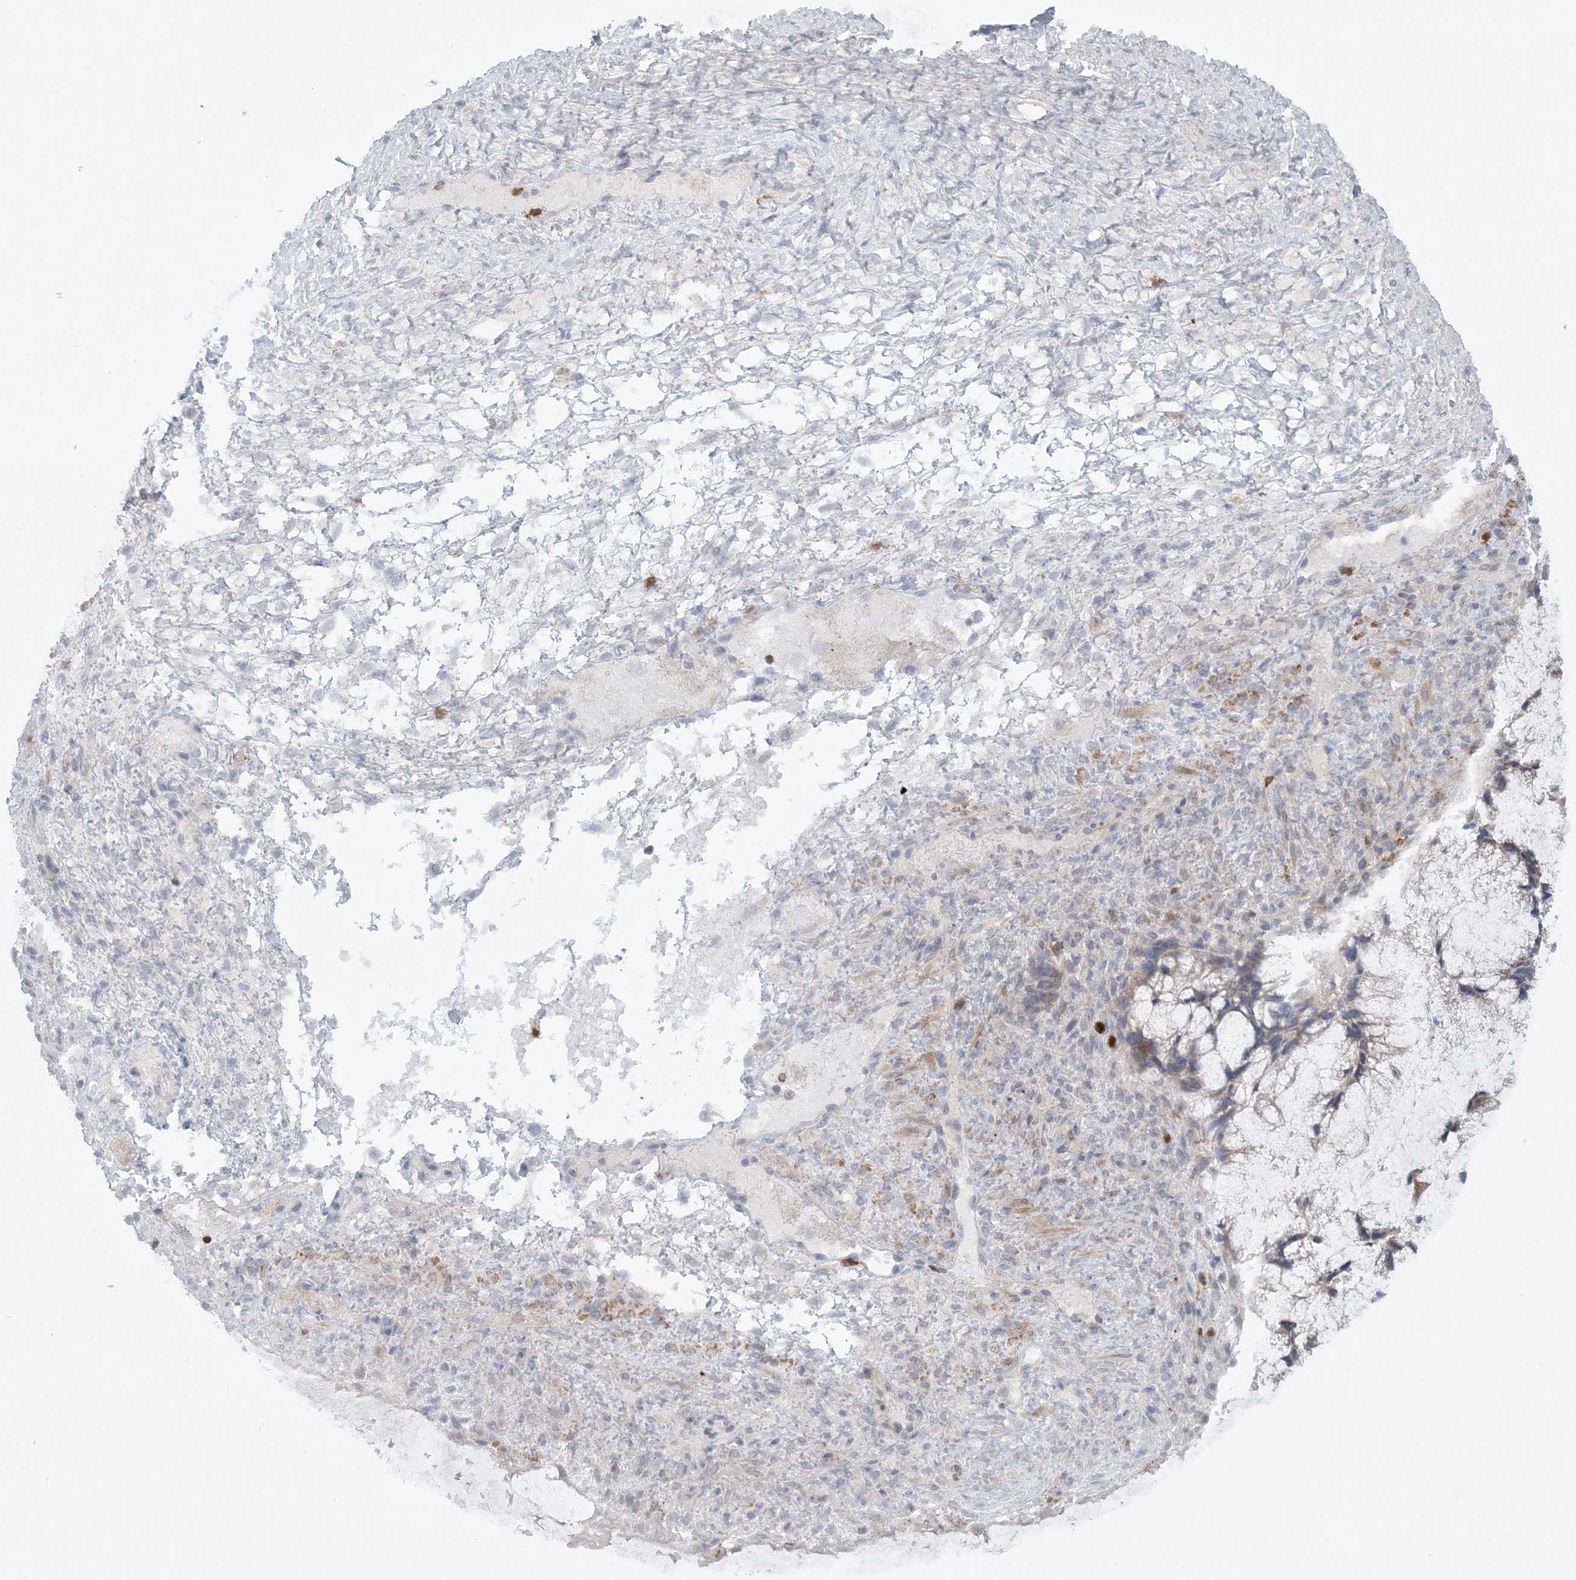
{"staining": {"intensity": "weak", "quantity": "25%-75%", "location": "cytoplasmic/membranous"}, "tissue": "ovarian cancer", "cell_type": "Tumor cells", "image_type": "cancer", "snomed": [{"axis": "morphology", "description": "Cystadenocarcinoma, mucinous, NOS"}, {"axis": "topography", "description": "Ovary"}], "caption": "Tumor cells show low levels of weak cytoplasmic/membranous positivity in about 25%-75% of cells in mucinous cystadenocarcinoma (ovarian).", "gene": "ARHGAP30", "patient": {"sex": "female", "age": 37}}